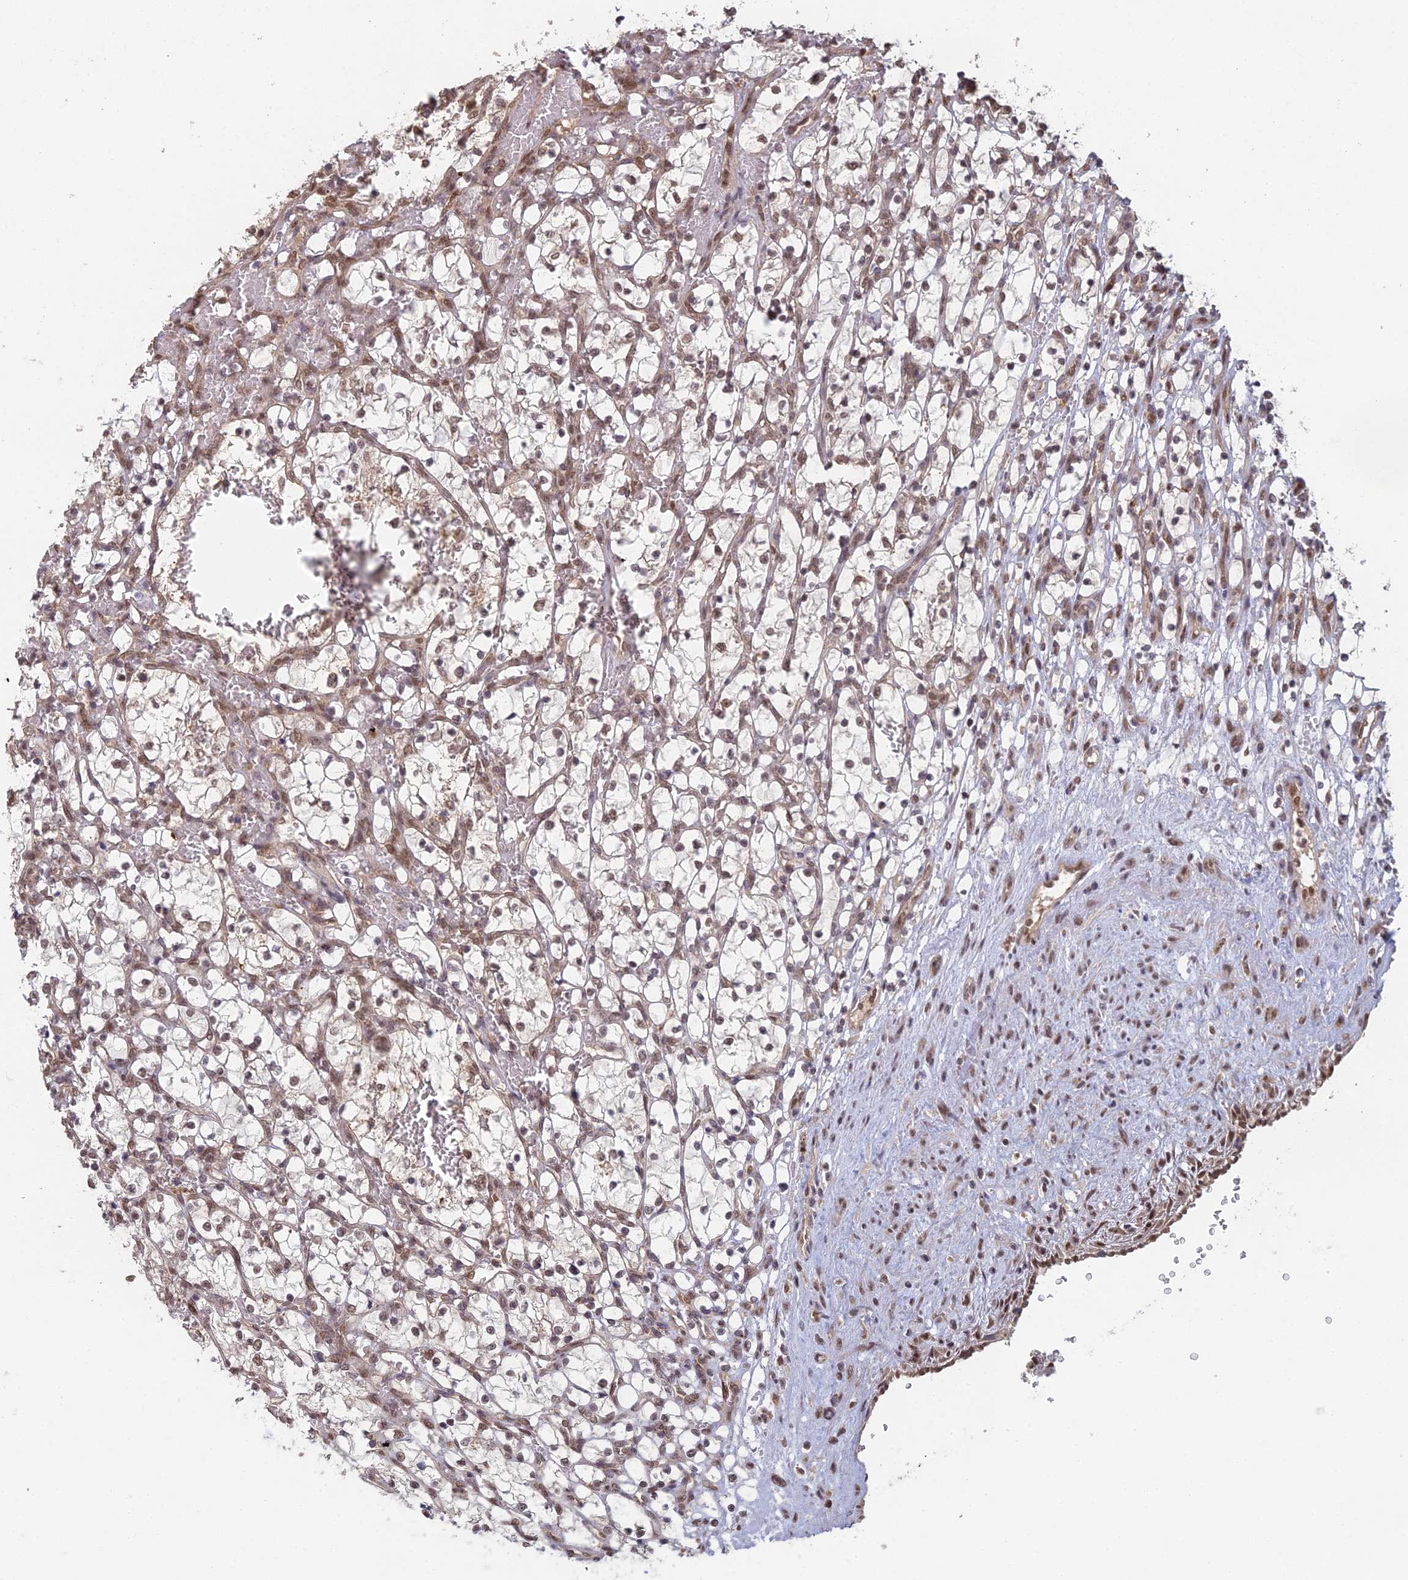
{"staining": {"intensity": "moderate", "quantity": ">75%", "location": "nuclear"}, "tissue": "renal cancer", "cell_type": "Tumor cells", "image_type": "cancer", "snomed": [{"axis": "morphology", "description": "Adenocarcinoma, NOS"}, {"axis": "topography", "description": "Kidney"}], "caption": "IHC (DAB (3,3'-diaminobenzidine)) staining of human renal adenocarcinoma demonstrates moderate nuclear protein expression in approximately >75% of tumor cells. The protein of interest is stained brown, and the nuclei are stained in blue (DAB IHC with brightfield microscopy, high magnification).", "gene": "RANBP3", "patient": {"sex": "female", "age": 69}}